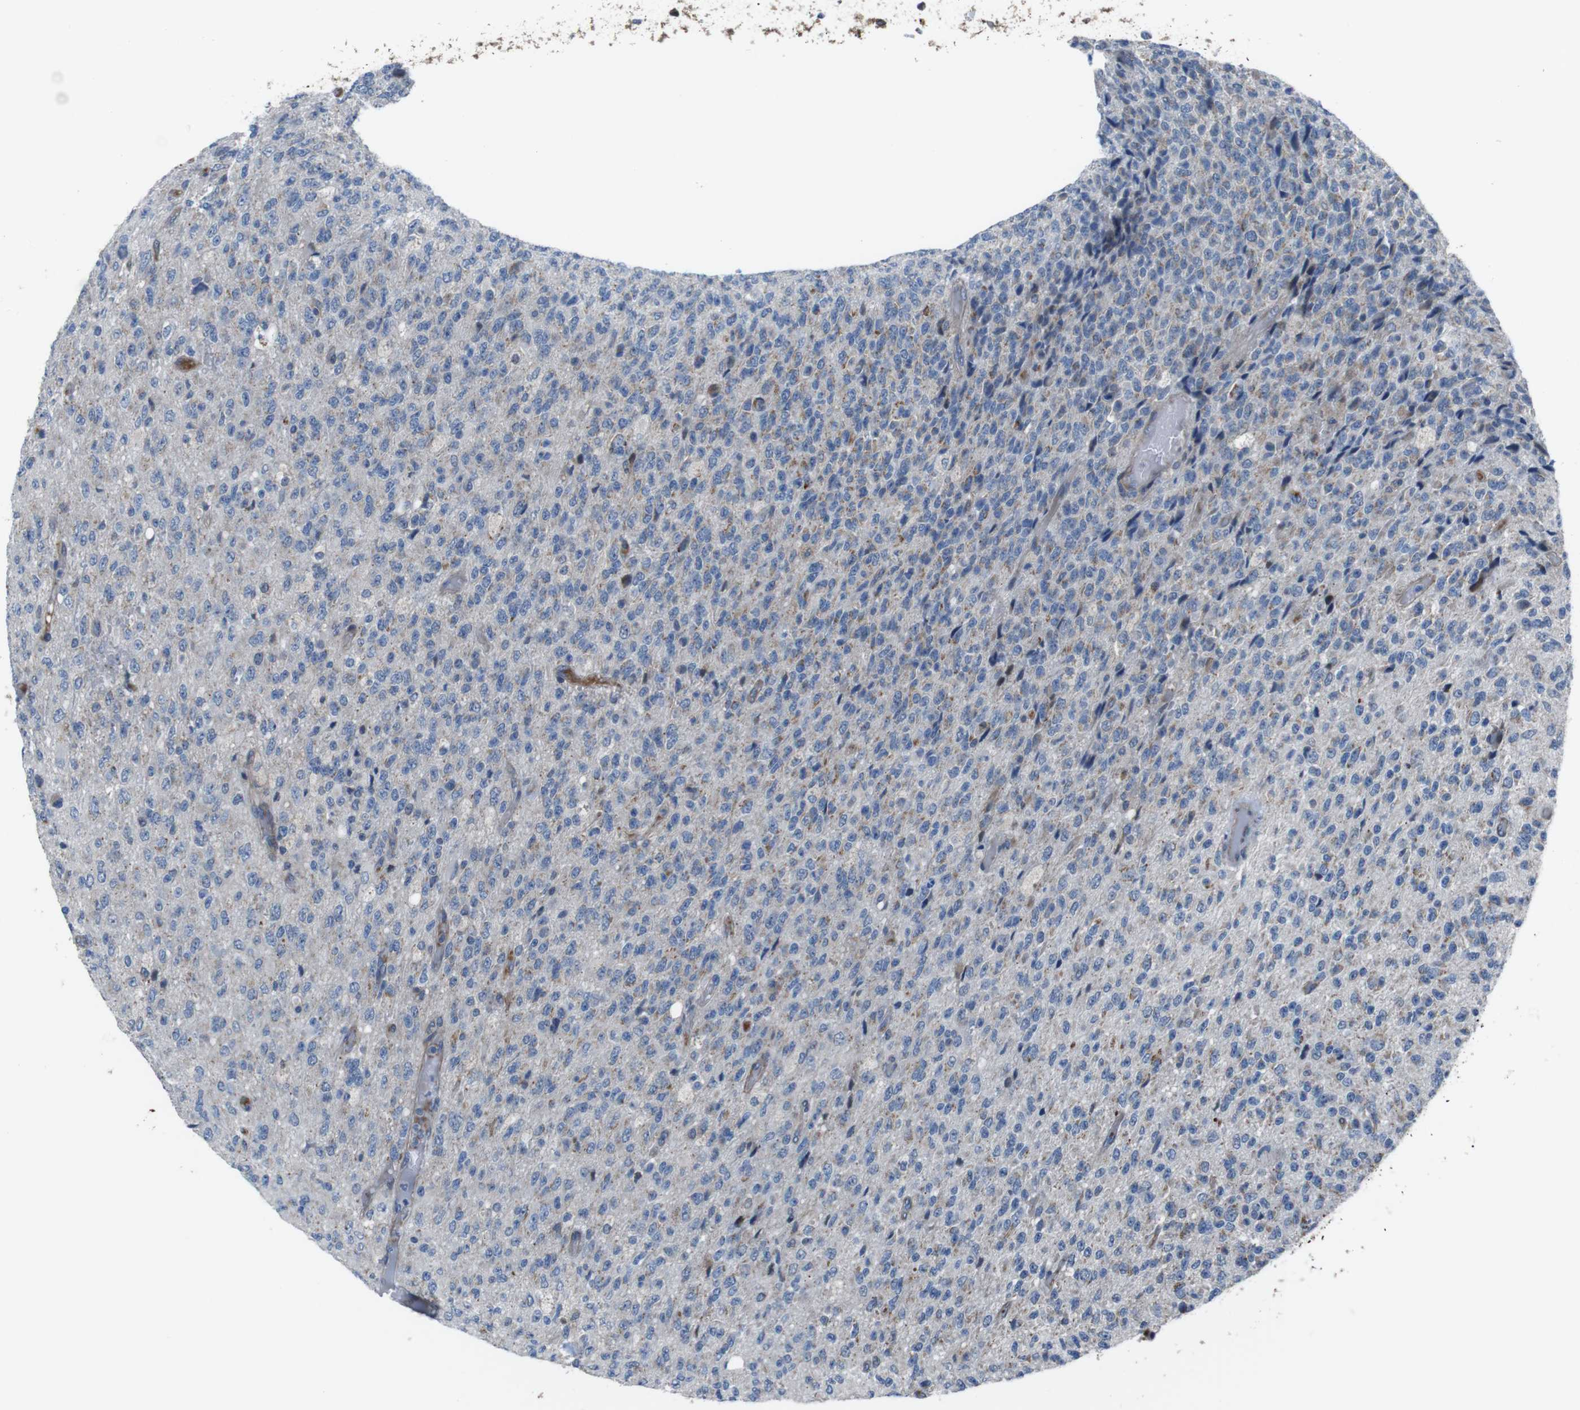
{"staining": {"intensity": "moderate", "quantity": "<25%", "location": "cytoplasmic/membranous"}, "tissue": "glioma", "cell_type": "Tumor cells", "image_type": "cancer", "snomed": [{"axis": "morphology", "description": "Glioma, malignant, High grade"}, {"axis": "topography", "description": "pancreas cauda"}], "caption": "A micrograph showing moderate cytoplasmic/membranous staining in about <25% of tumor cells in malignant glioma (high-grade), as visualized by brown immunohistochemical staining.", "gene": "FAM174B", "patient": {"sex": "male", "age": 60}}